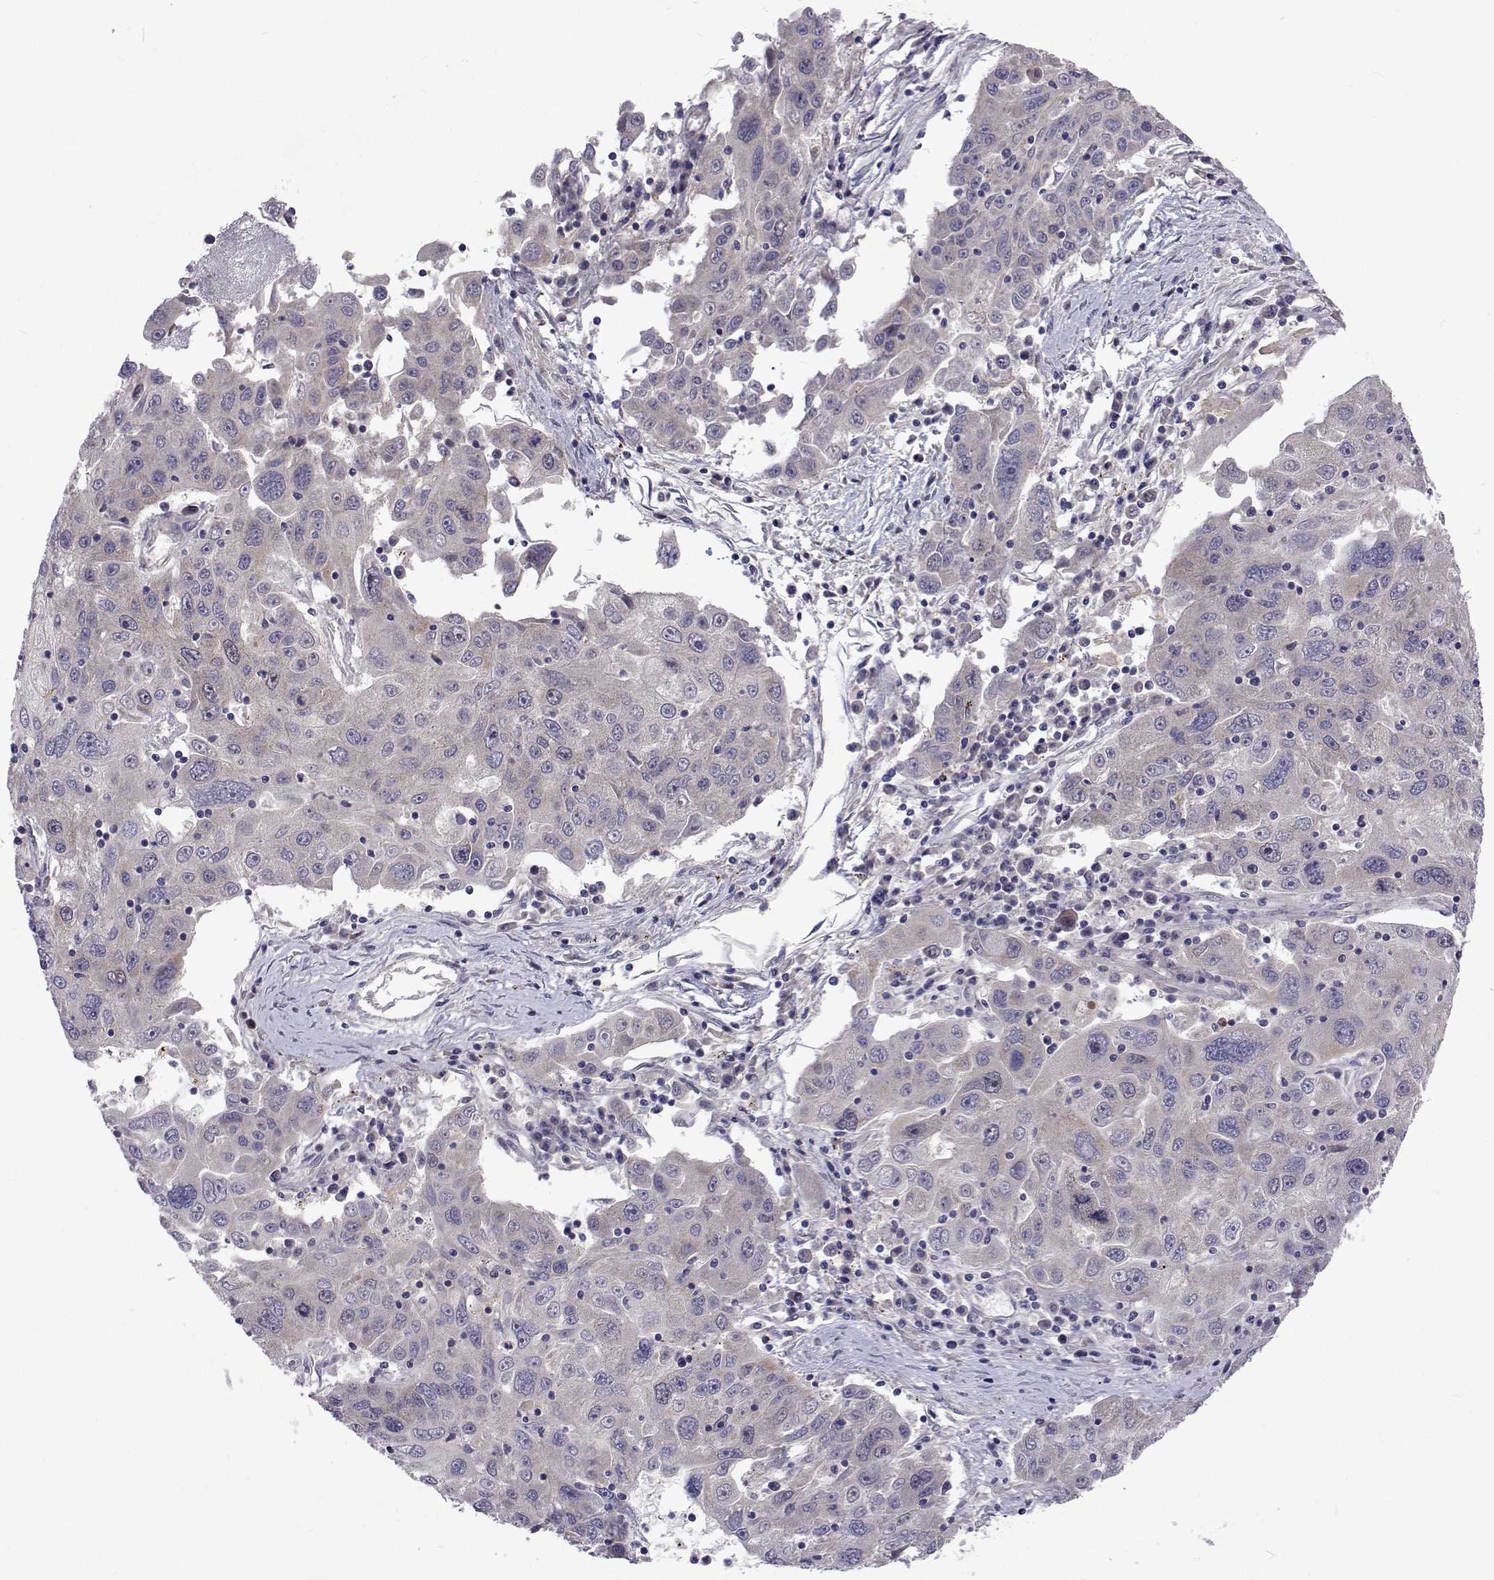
{"staining": {"intensity": "negative", "quantity": "none", "location": "none"}, "tissue": "stomach cancer", "cell_type": "Tumor cells", "image_type": "cancer", "snomed": [{"axis": "morphology", "description": "Adenocarcinoma, NOS"}, {"axis": "topography", "description": "Stomach"}], "caption": "Human adenocarcinoma (stomach) stained for a protein using immunohistochemistry shows no staining in tumor cells.", "gene": "DHTKD1", "patient": {"sex": "male", "age": 56}}